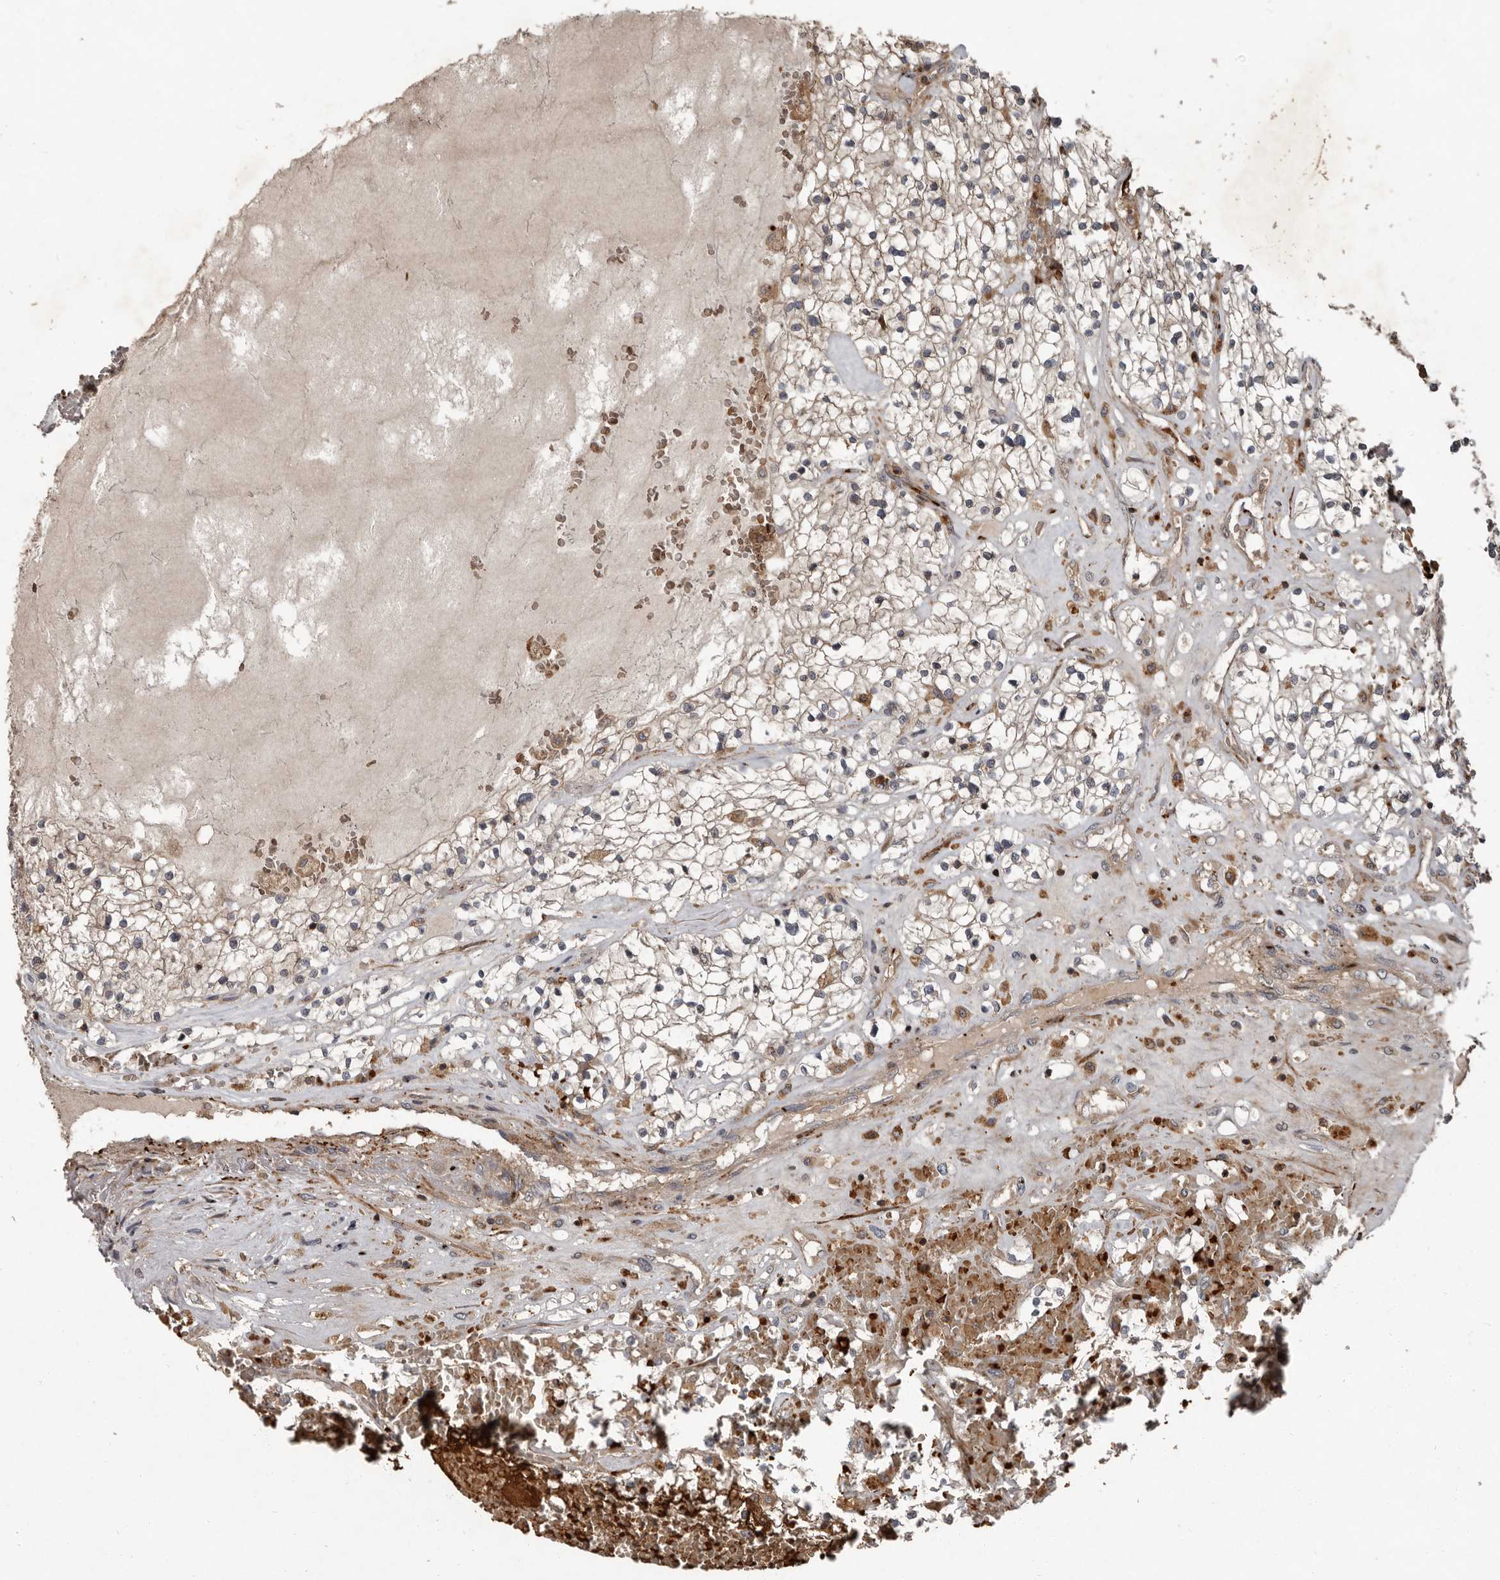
{"staining": {"intensity": "weak", "quantity": "<25%", "location": "cytoplasmic/membranous"}, "tissue": "renal cancer", "cell_type": "Tumor cells", "image_type": "cancer", "snomed": [{"axis": "morphology", "description": "Normal tissue, NOS"}, {"axis": "morphology", "description": "Adenocarcinoma, NOS"}, {"axis": "topography", "description": "Kidney"}], "caption": "The histopathology image exhibits no significant positivity in tumor cells of renal adenocarcinoma.", "gene": "FBXO31", "patient": {"sex": "male", "age": 68}}